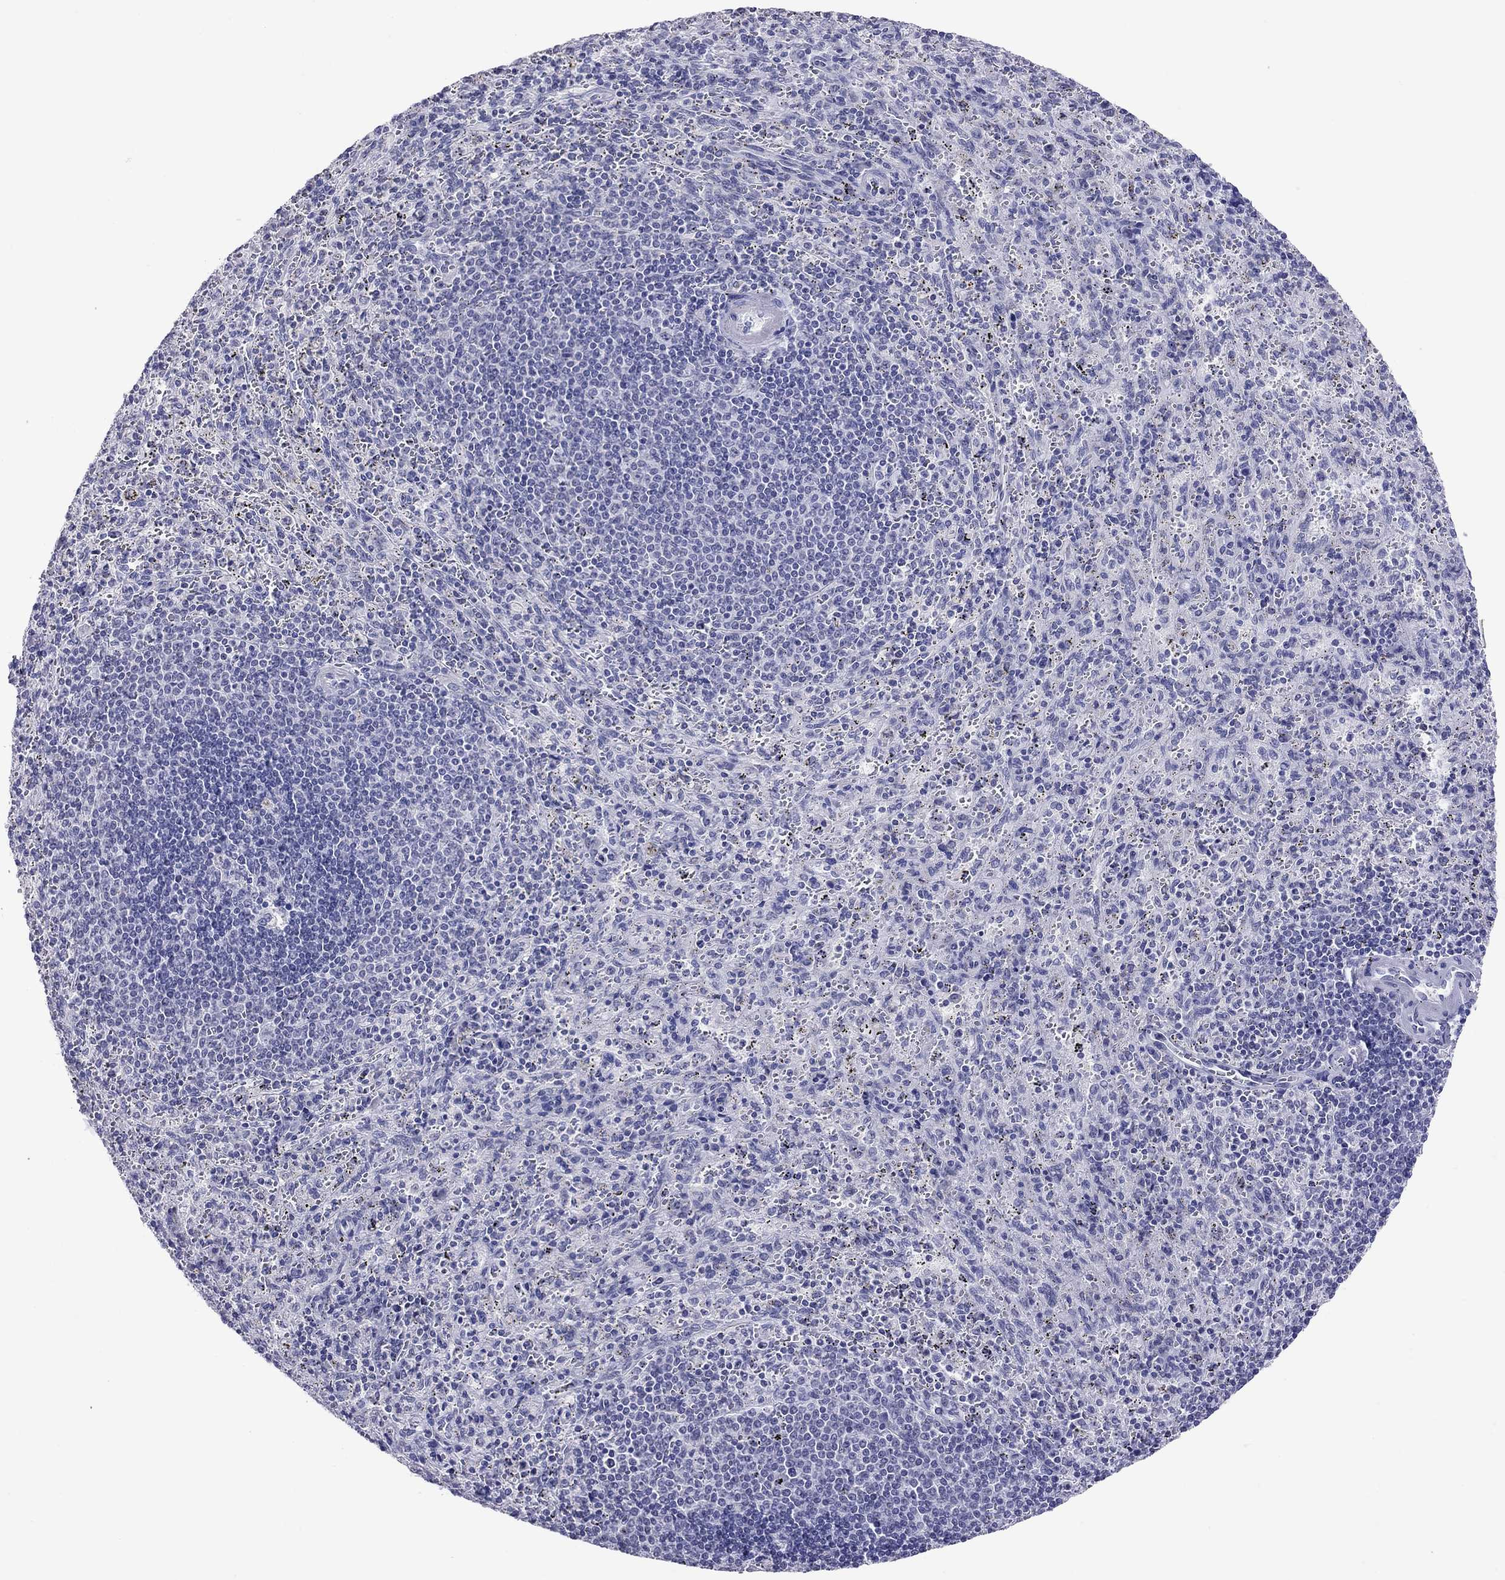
{"staining": {"intensity": "negative", "quantity": "none", "location": "none"}, "tissue": "spleen", "cell_type": "Cells in red pulp", "image_type": "normal", "snomed": [{"axis": "morphology", "description": "Normal tissue, NOS"}, {"axis": "topography", "description": "Spleen"}], "caption": "Photomicrograph shows no protein positivity in cells in red pulp of unremarkable spleen. The staining was performed using DAB to visualize the protein expression in brown, while the nuclei were stained in blue with hematoxylin (Magnification: 20x).", "gene": "ARMC12", "patient": {"sex": "male", "age": 57}}